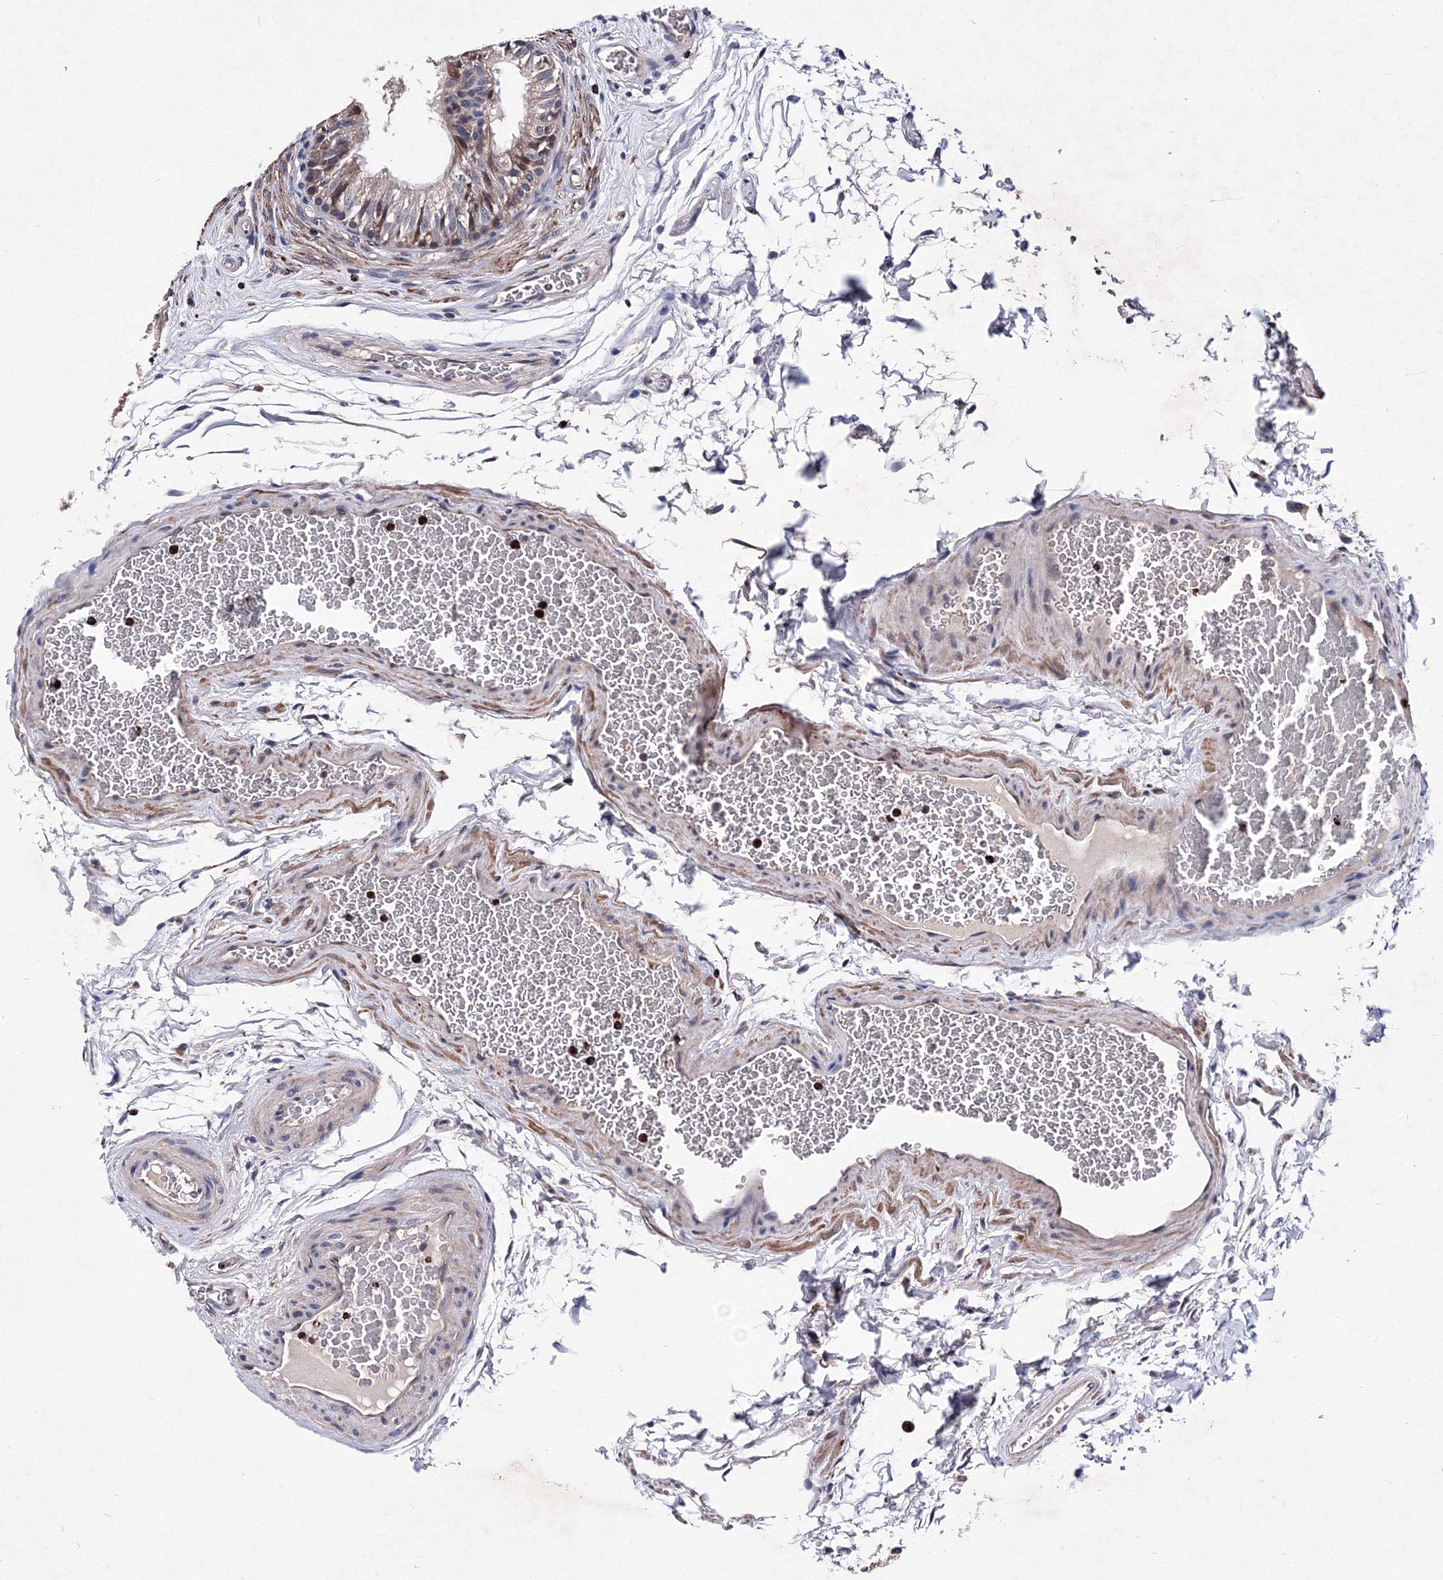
{"staining": {"intensity": "negative", "quantity": "none", "location": "none"}, "tissue": "epididymis", "cell_type": "Glandular cells", "image_type": "normal", "snomed": [{"axis": "morphology", "description": "Normal tissue, NOS"}, {"axis": "topography", "description": "Epididymis"}], "caption": "Immunohistochemistry (IHC) micrograph of unremarkable epididymis: human epididymis stained with DAB reveals no significant protein positivity in glandular cells.", "gene": "PHYKPL", "patient": {"sex": "male", "age": 36}}